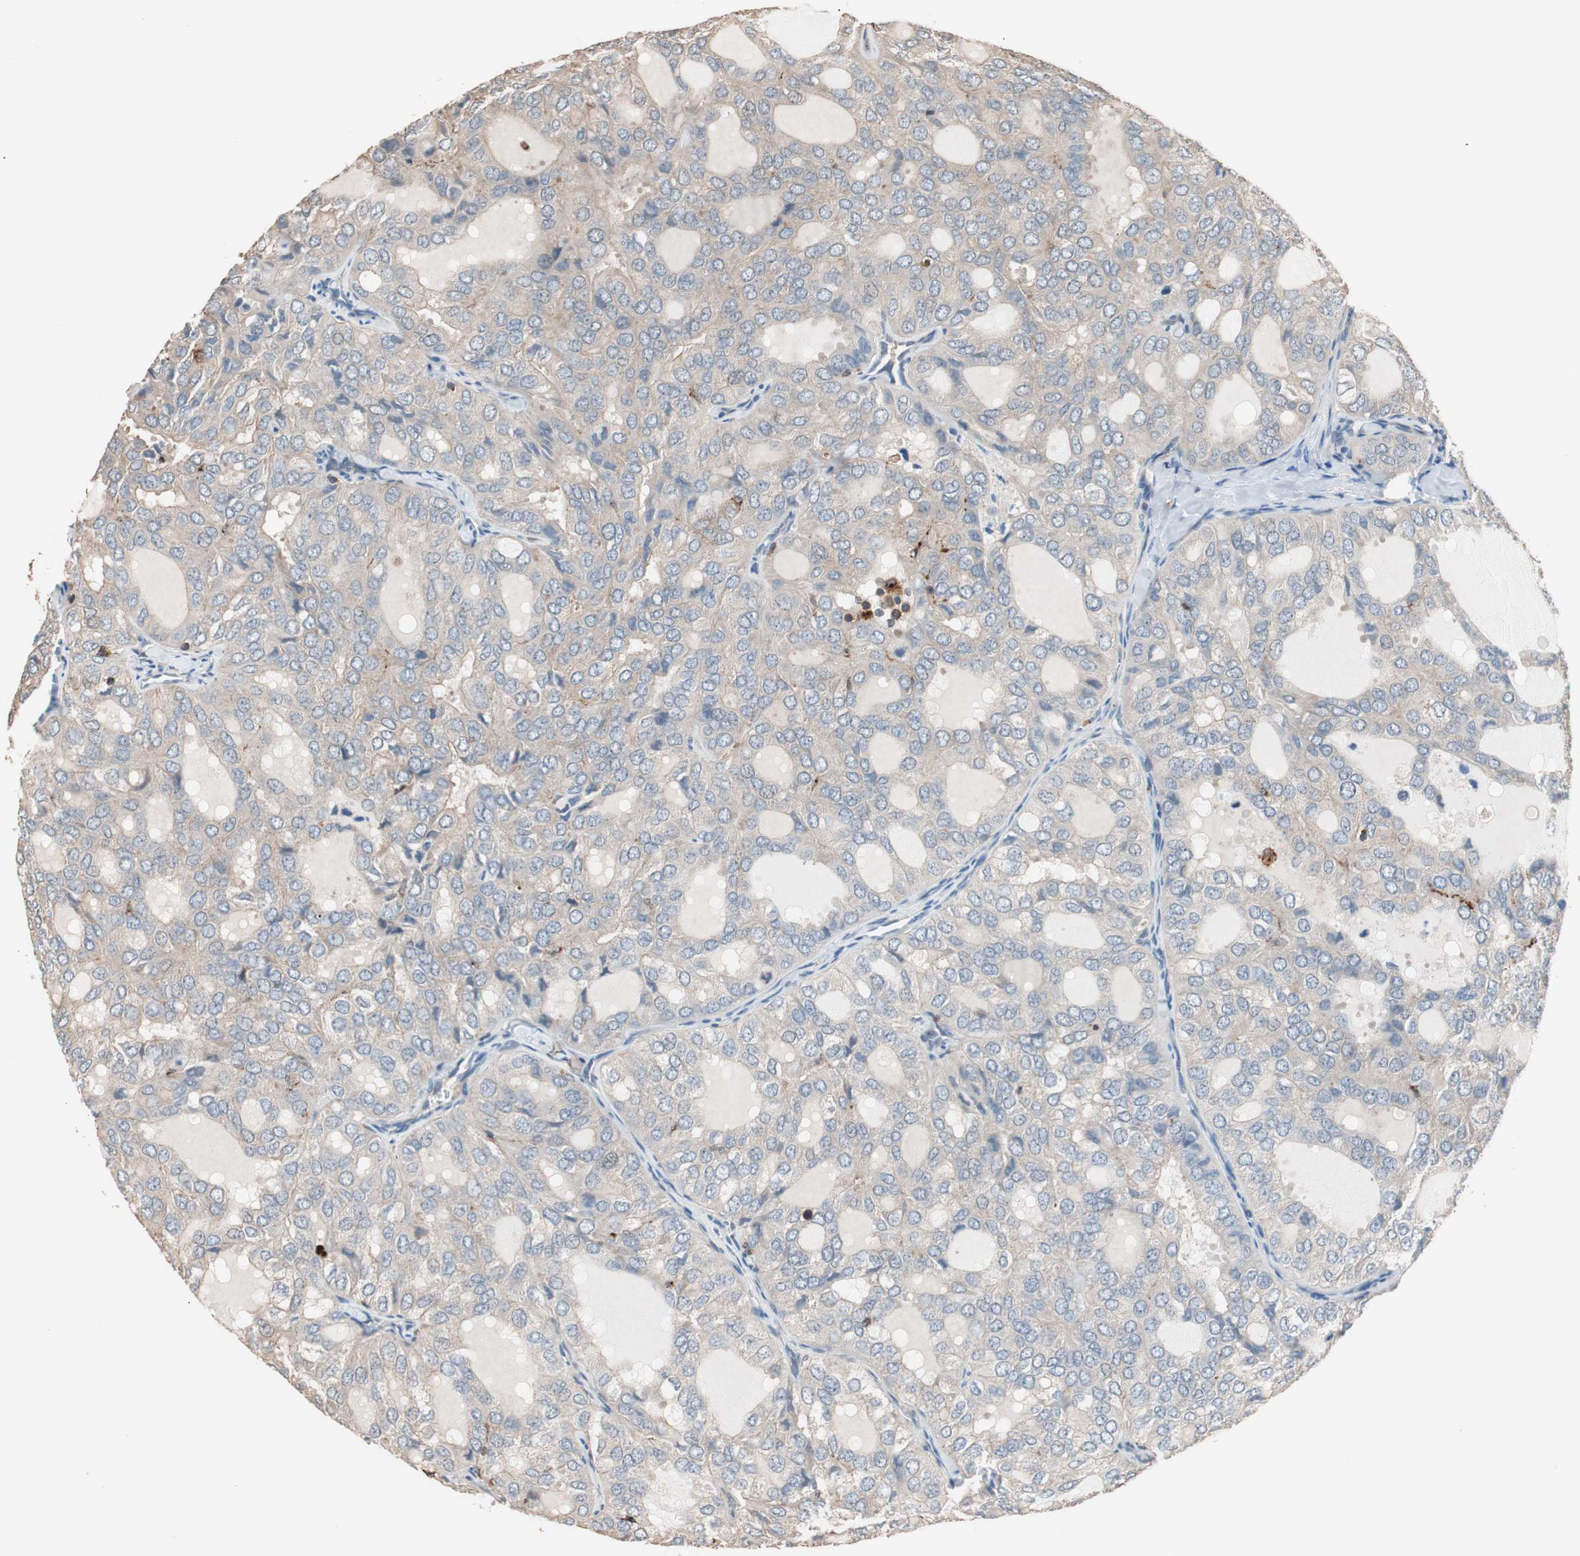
{"staining": {"intensity": "weak", "quantity": ">75%", "location": "cytoplasmic/membranous"}, "tissue": "thyroid cancer", "cell_type": "Tumor cells", "image_type": "cancer", "snomed": [{"axis": "morphology", "description": "Follicular adenoma carcinoma, NOS"}, {"axis": "topography", "description": "Thyroid gland"}], "caption": "DAB immunohistochemical staining of human thyroid cancer (follicular adenoma carcinoma) demonstrates weak cytoplasmic/membranous protein staining in approximately >75% of tumor cells. (brown staining indicates protein expression, while blue staining denotes nuclei).", "gene": "CCT3", "patient": {"sex": "male", "age": 75}}